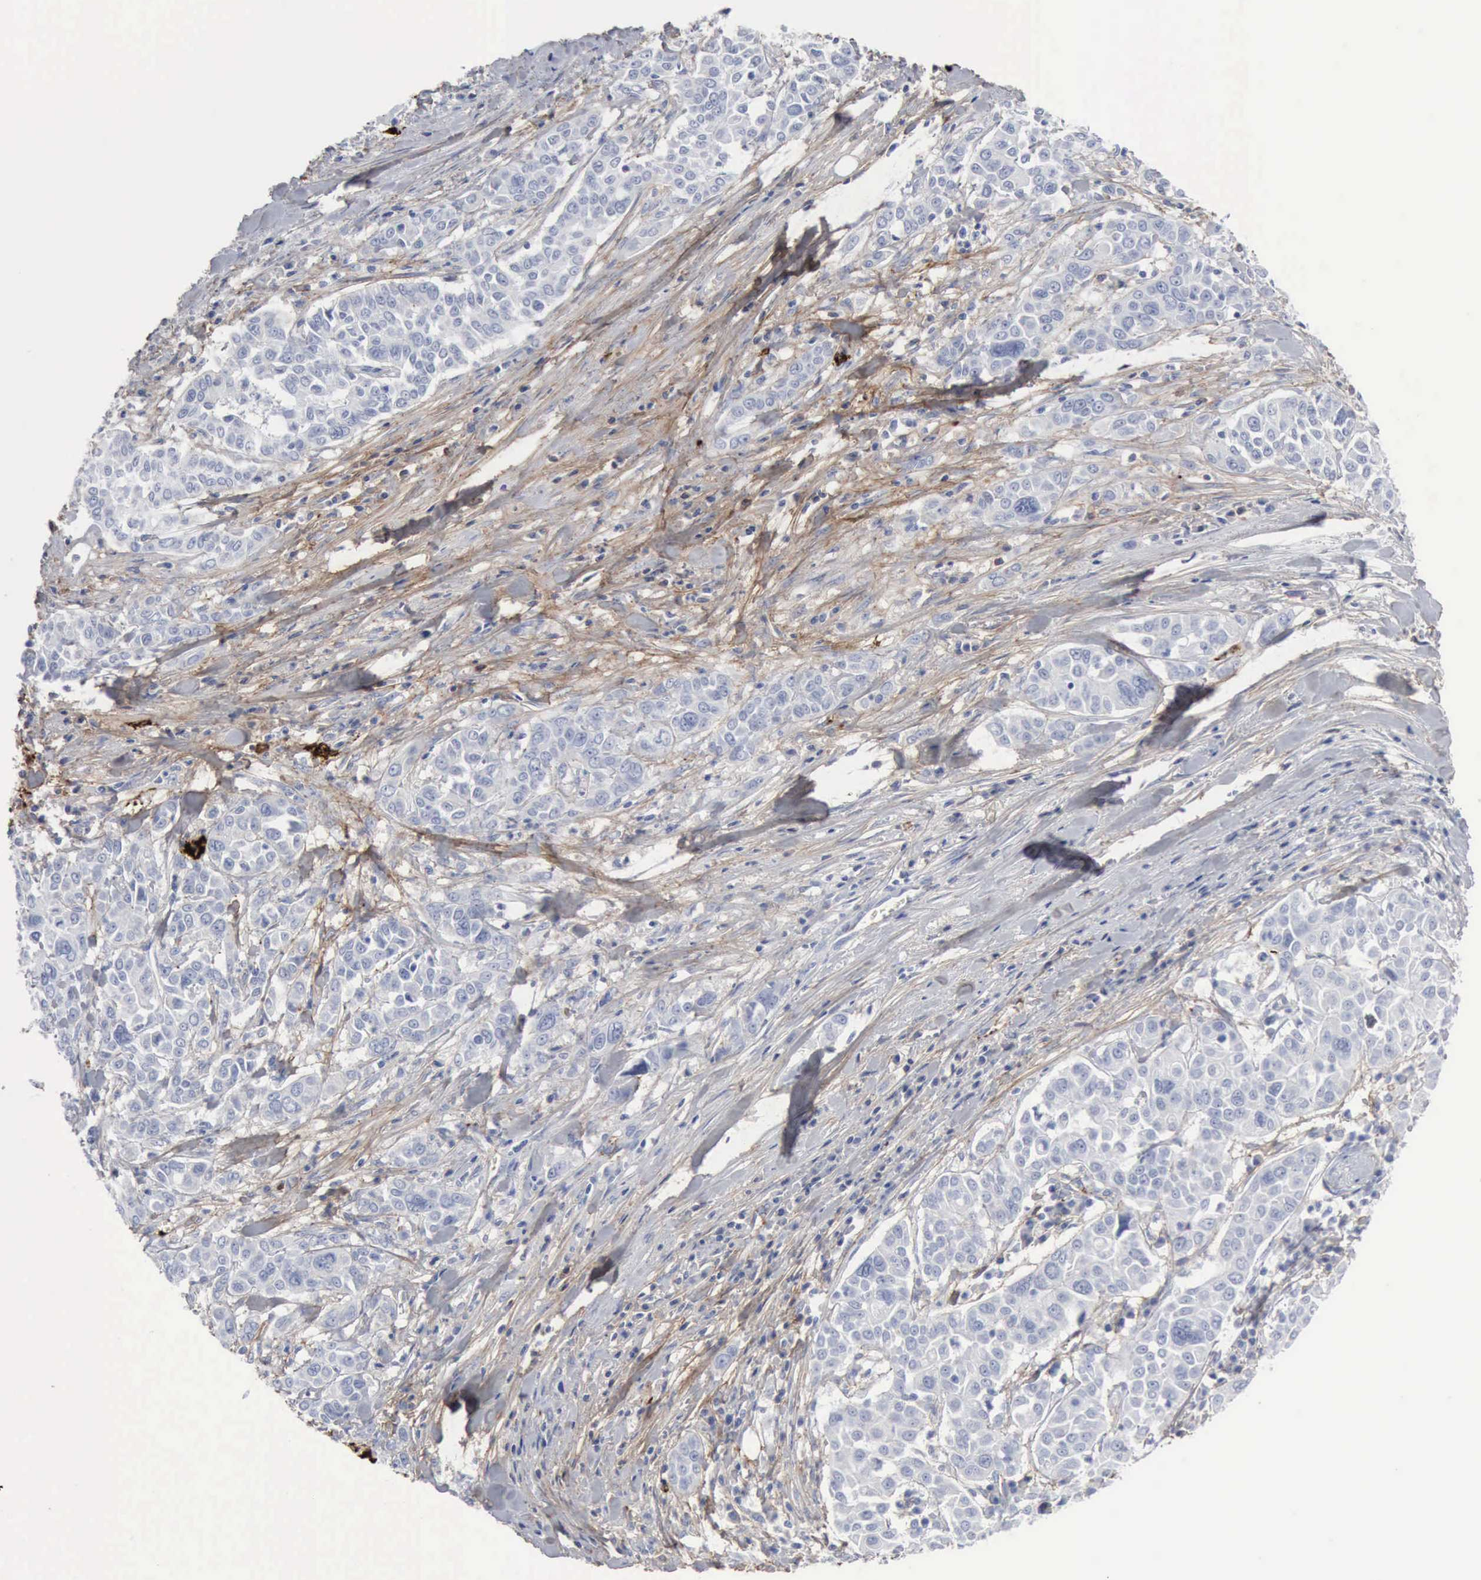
{"staining": {"intensity": "negative", "quantity": "none", "location": "none"}, "tissue": "pancreatic cancer", "cell_type": "Tumor cells", "image_type": "cancer", "snomed": [{"axis": "morphology", "description": "Adenocarcinoma, NOS"}, {"axis": "topography", "description": "Pancreas"}], "caption": "Tumor cells are negative for brown protein staining in adenocarcinoma (pancreatic).", "gene": "C4BPA", "patient": {"sex": "female", "age": 52}}